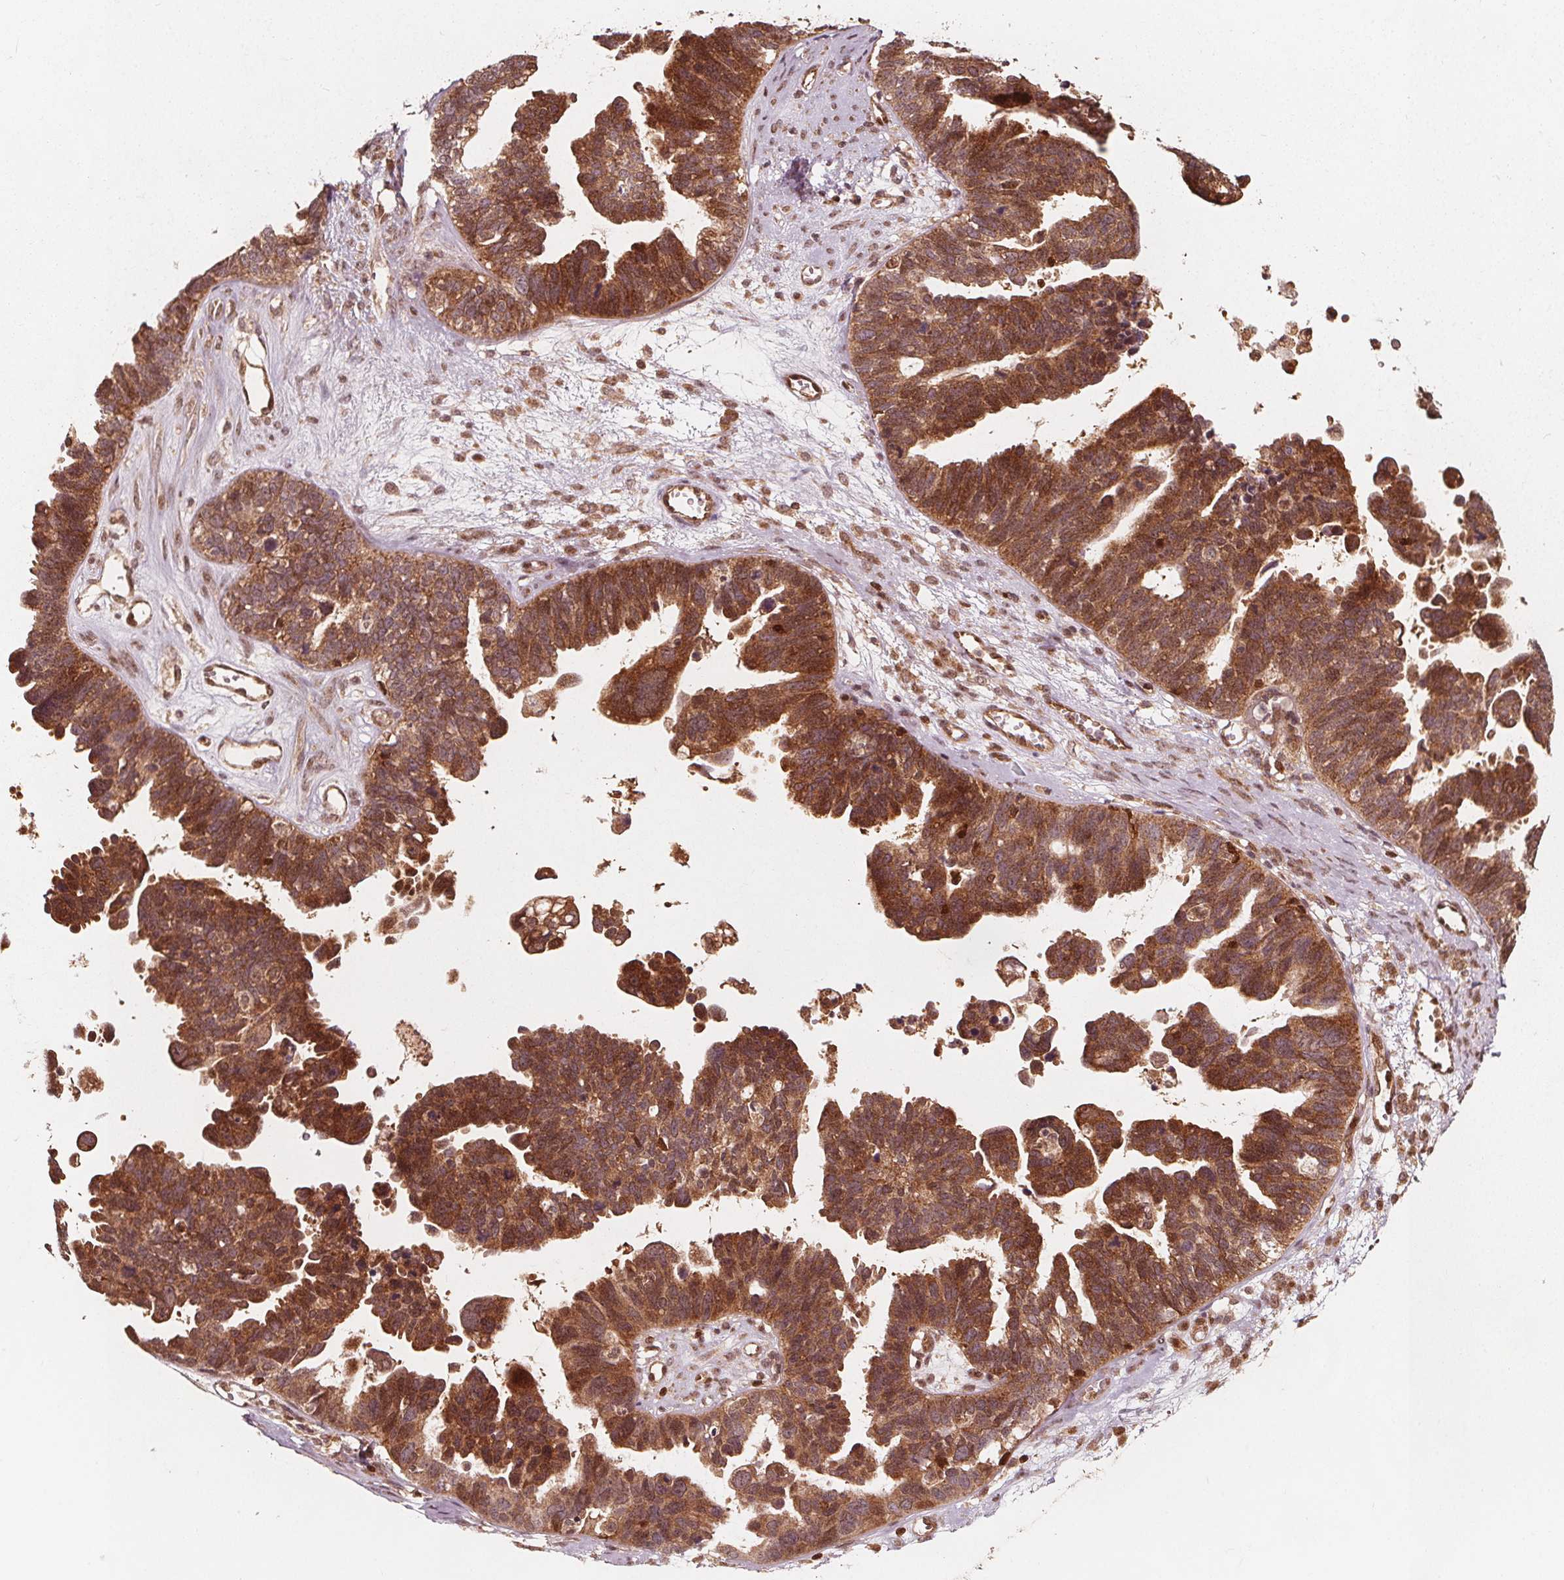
{"staining": {"intensity": "strong", "quantity": ">75%", "location": "cytoplasmic/membranous"}, "tissue": "ovarian cancer", "cell_type": "Tumor cells", "image_type": "cancer", "snomed": [{"axis": "morphology", "description": "Cystadenocarcinoma, serous, NOS"}, {"axis": "topography", "description": "Ovary"}], "caption": "Immunohistochemistry (IHC) histopathology image of neoplastic tissue: human ovarian serous cystadenocarcinoma stained using immunohistochemistry (IHC) demonstrates high levels of strong protein expression localized specifically in the cytoplasmic/membranous of tumor cells, appearing as a cytoplasmic/membranous brown color.", "gene": "AIP", "patient": {"sex": "female", "age": 60}}